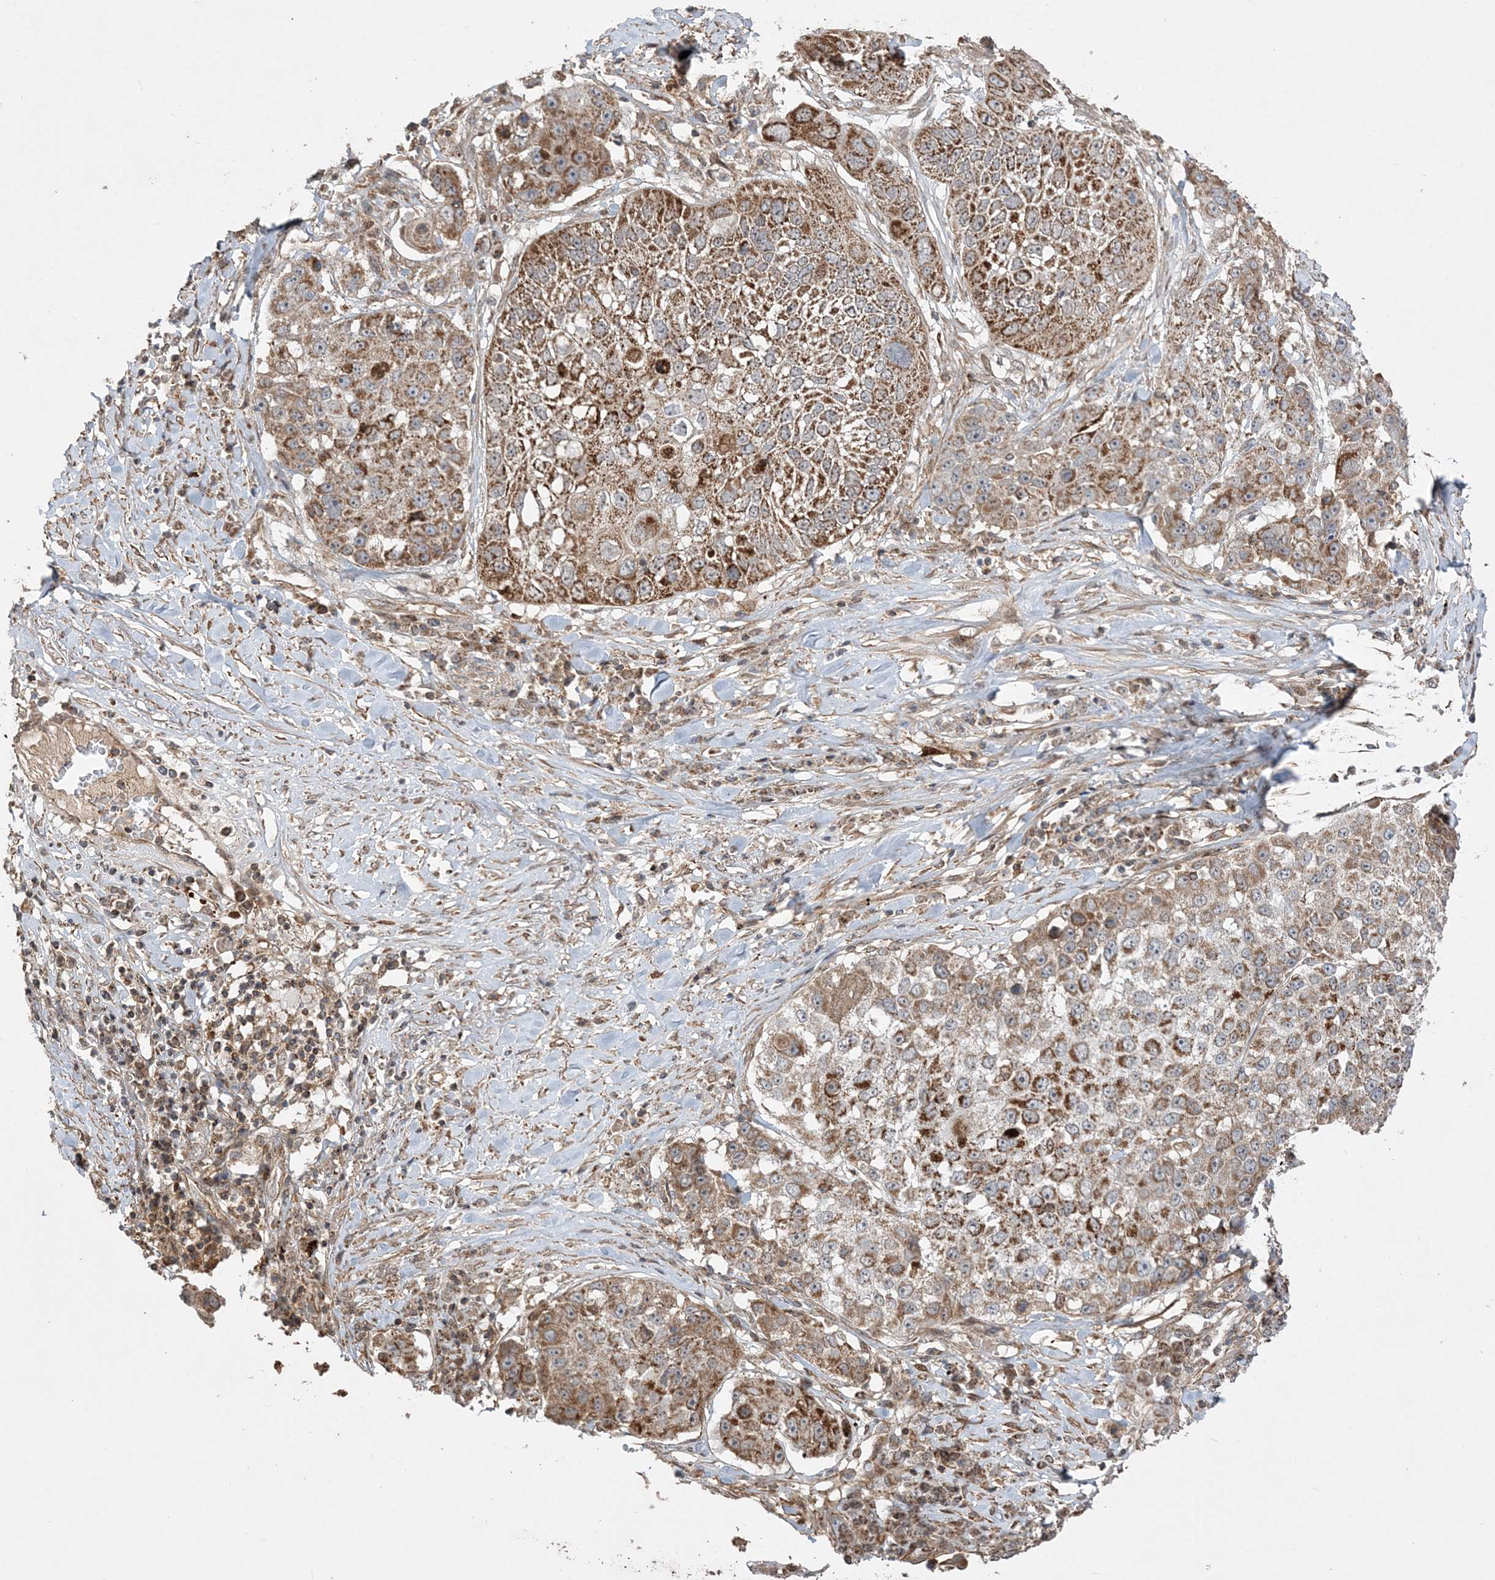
{"staining": {"intensity": "moderate", "quantity": ">75%", "location": "cytoplasmic/membranous"}, "tissue": "lung cancer", "cell_type": "Tumor cells", "image_type": "cancer", "snomed": [{"axis": "morphology", "description": "Squamous cell carcinoma, NOS"}, {"axis": "topography", "description": "Lung"}], "caption": "A brown stain labels moderate cytoplasmic/membranous expression of a protein in squamous cell carcinoma (lung) tumor cells.", "gene": "SCLT1", "patient": {"sex": "male", "age": 61}}